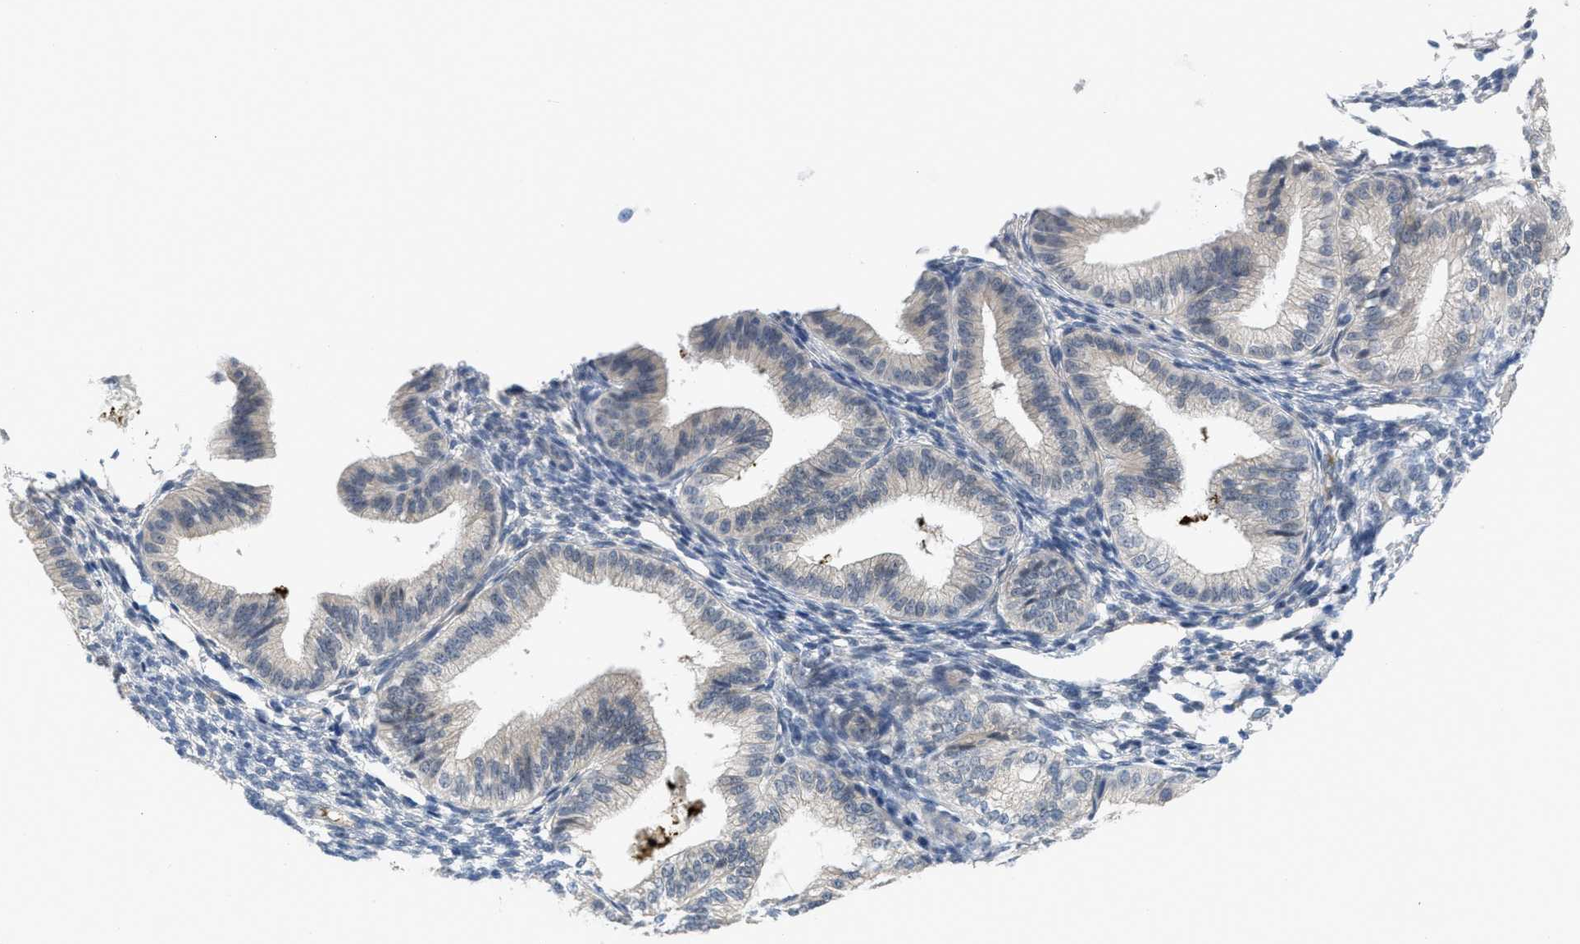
{"staining": {"intensity": "negative", "quantity": "none", "location": "none"}, "tissue": "endometrium", "cell_type": "Cells in endometrial stroma", "image_type": "normal", "snomed": [{"axis": "morphology", "description": "Normal tissue, NOS"}, {"axis": "topography", "description": "Endometrium"}], "caption": "This image is of benign endometrium stained with immunohistochemistry to label a protein in brown with the nuclei are counter-stained blue. There is no positivity in cells in endometrial stroma. (Immunohistochemistry (ihc), brightfield microscopy, high magnification).", "gene": "TNFAIP1", "patient": {"sex": "female", "age": 39}}